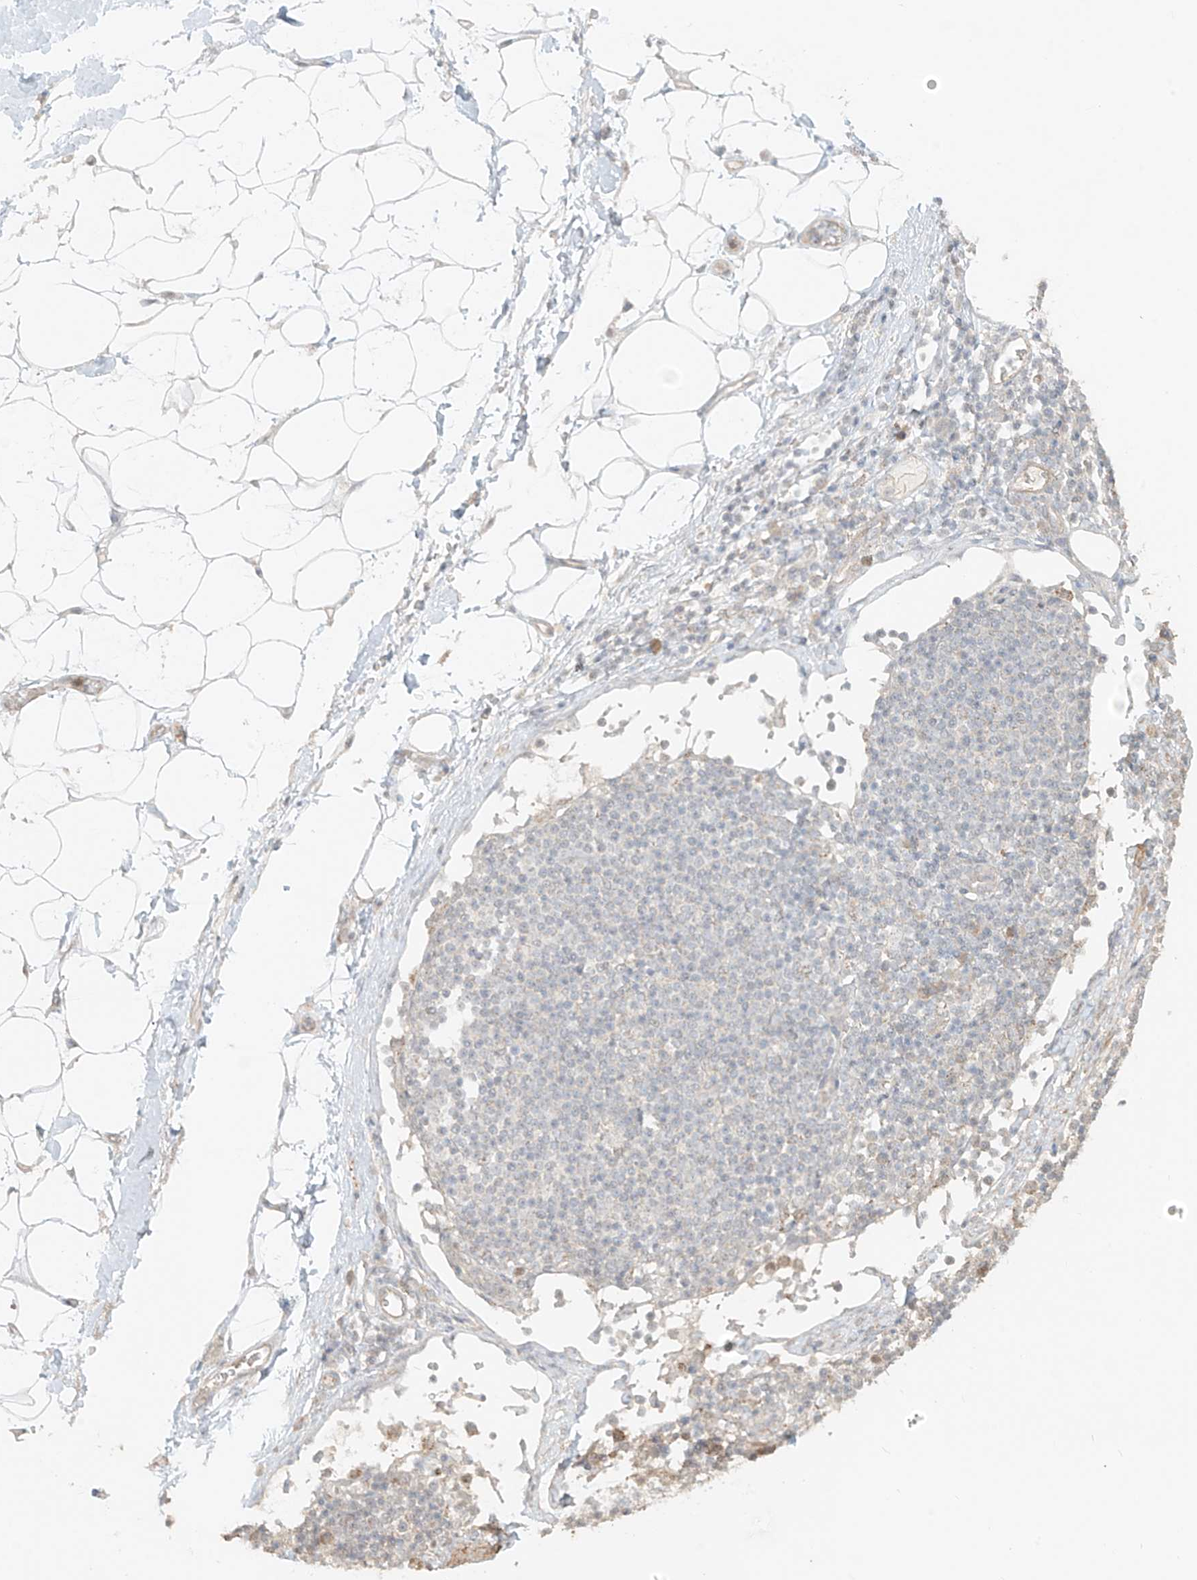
{"staining": {"intensity": "weak", "quantity": "25%-75%", "location": "cytoplasmic/membranous"}, "tissue": "adipose tissue", "cell_type": "Adipocytes", "image_type": "normal", "snomed": [{"axis": "morphology", "description": "Normal tissue, NOS"}, {"axis": "morphology", "description": "Adenocarcinoma, NOS"}, {"axis": "topography", "description": "Pancreas"}, {"axis": "topography", "description": "Peripheral nerve tissue"}], "caption": "Adipose tissue stained with DAB (3,3'-diaminobenzidine) IHC reveals low levels of weak cytoplasmic/membranous expression in approximately 25%-75% of adipocytes.", "gene": "ABCD1", "patient": {"sex": "male", "age": 59}}